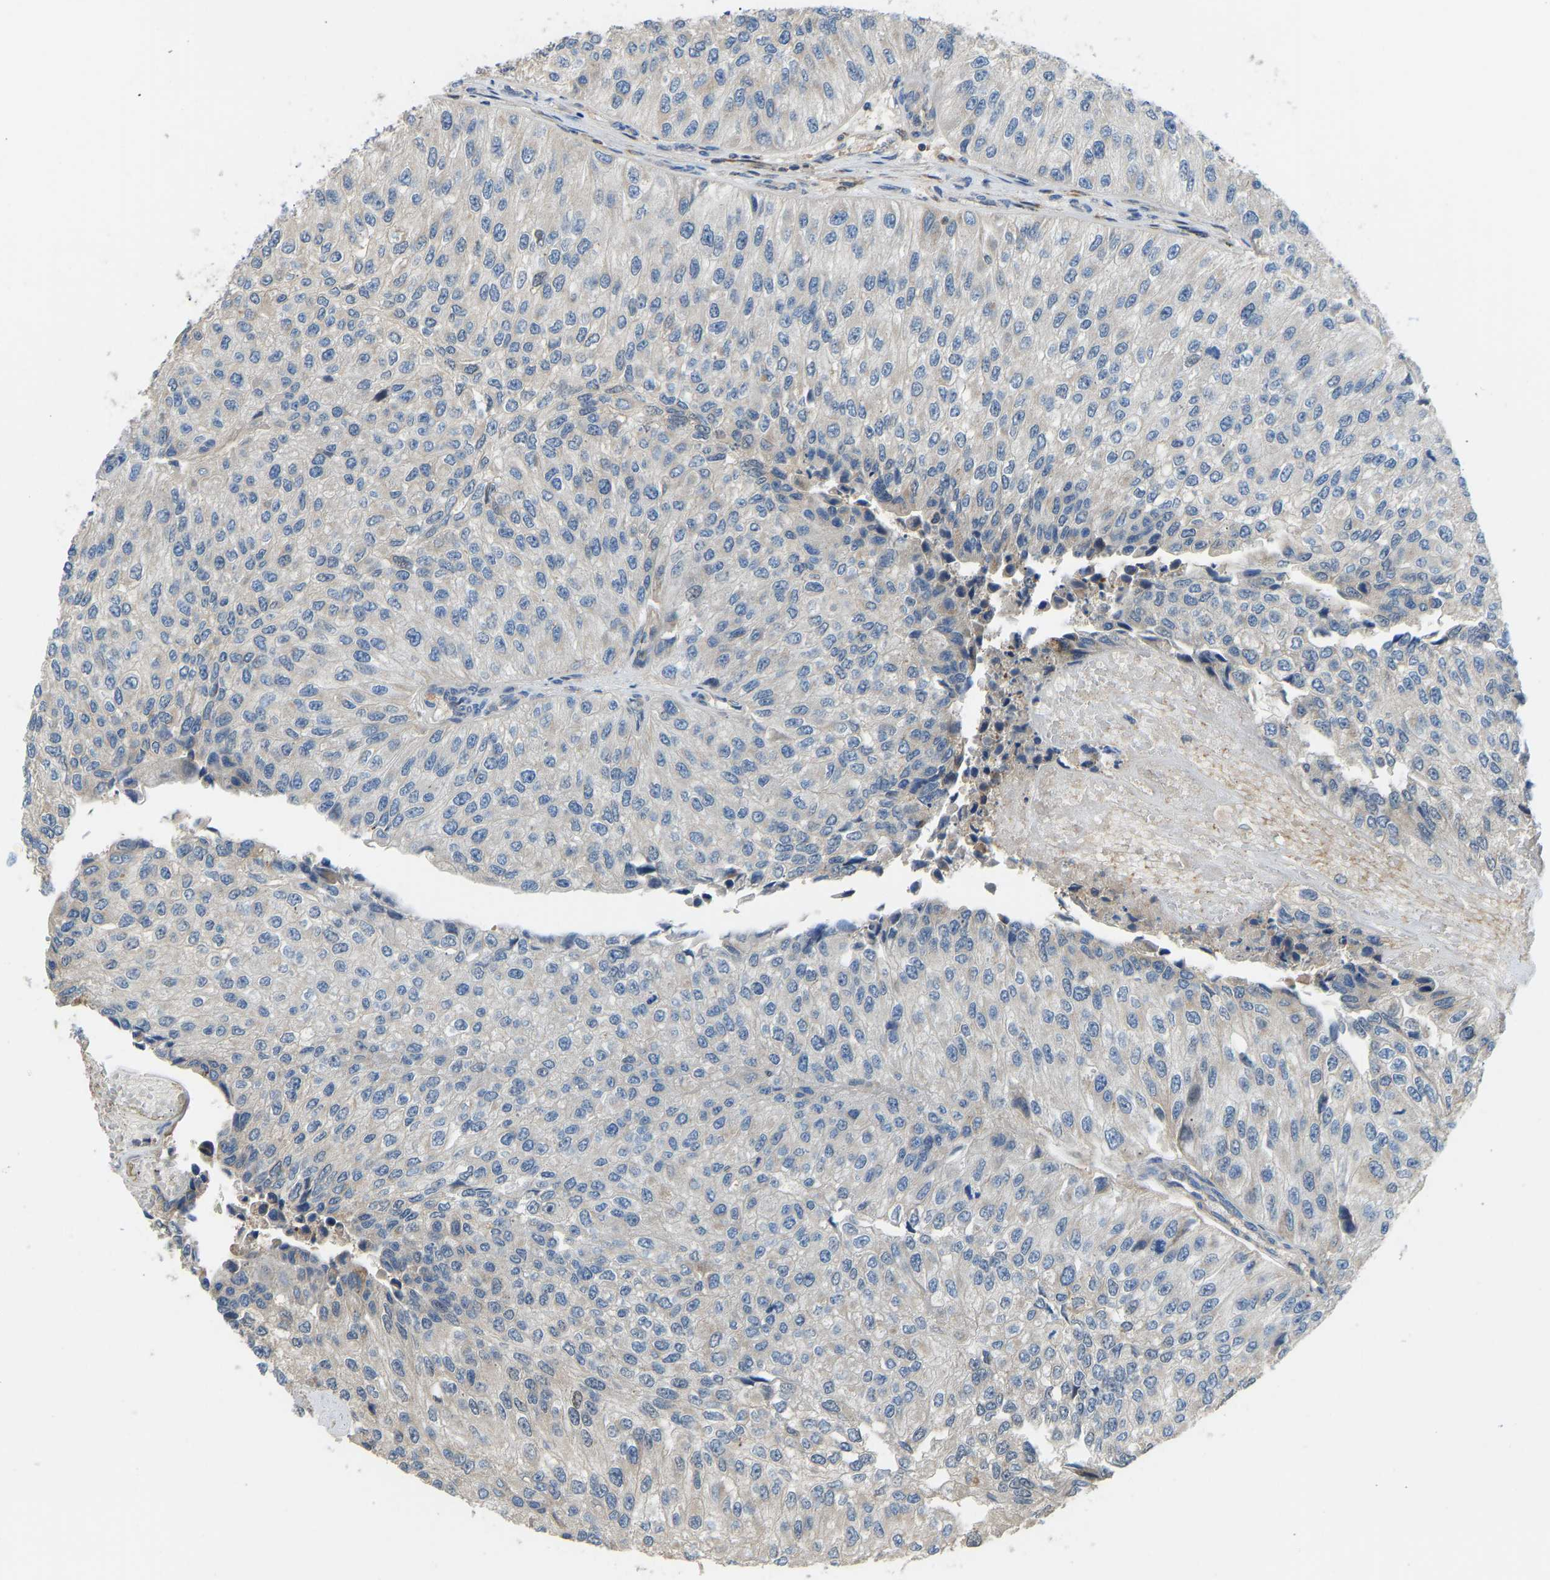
{"staining": {"intensity": "negative", "quantity": "none", "location": "none"}, "tissue": "urothelial cancer", "cell_type": "Tumor cells", "image_type": "cancer", "snomed": [{"axis": "morphology", "description": "Urothelial carcinoma, High grade"}, {"axis": "topography", "description": "Kidney"}, {"axis": "topography", "description": "Urinary bladder"}], "caption": "Tumor cells are negative for protein expression in human urothelial carcinoma (high-grade).", "gene": "RBP1", "patient": {"sex": "male", "age": 77}}